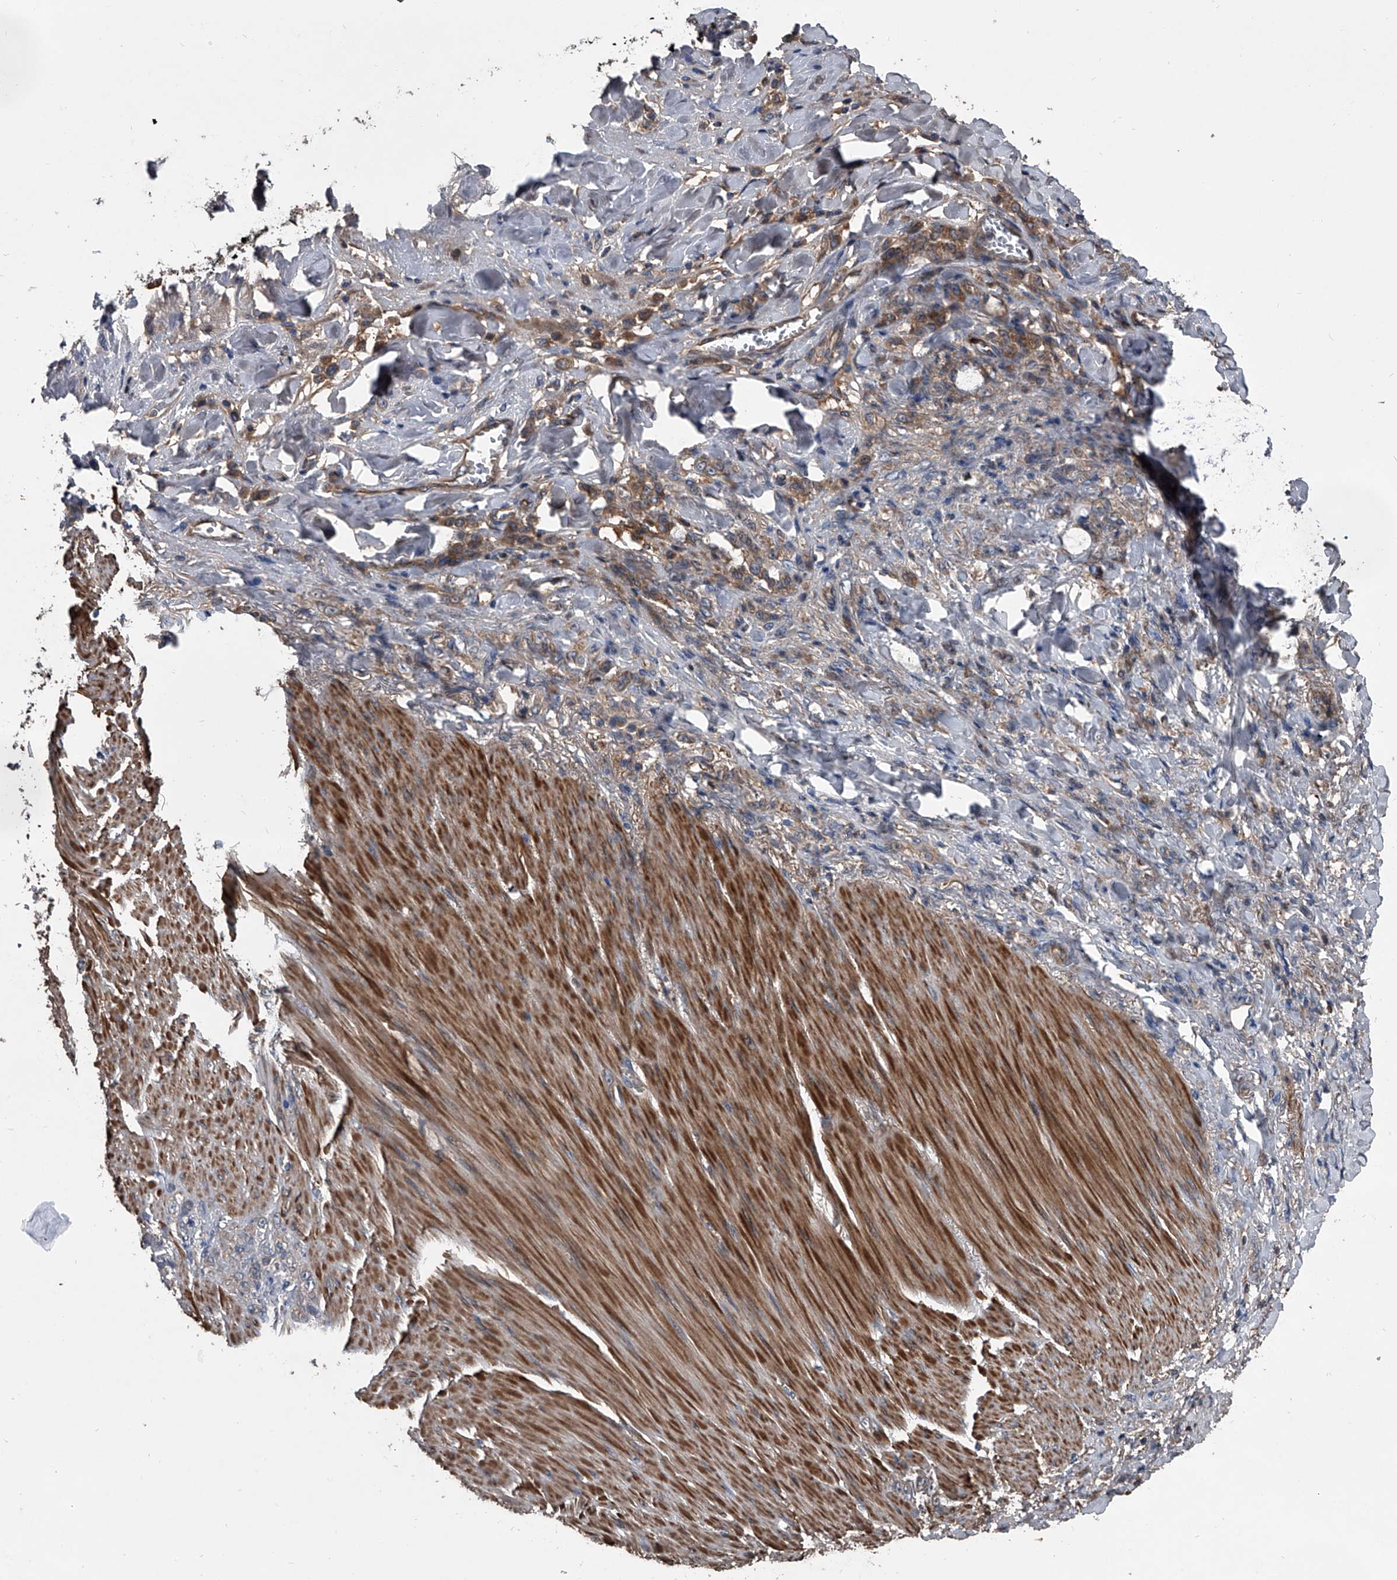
{"staining": {"intensity": "moderate", "quantity": ">75%", "location": "cytoplasmic/membranous"}, "tissue": "stomach cancer", "cell_type": "Tumor cells", "image_type": "cancer", "snomed": [{"axis": "morphology", "description": "Normal tissue, NOS"}, {"axis": "morphology", "description": "Adenocarcinoma, NOS"}, {"axis": "topography", "description": "Stomach"}], "caption": "Stomach adenocarcinoma stained with DAB (3,3'-diaminobenzidine) IHC demonstrates medium levels of moderate cytoplasmic/membranous expression in approximately >75% of tumor cells. Using DAB (brown) and hematoxylin (blue) stains, captured at high magnification using brightfield microscopy.", "gene": "KIF13A", "patient": {"sex": "male", "age": 82}}